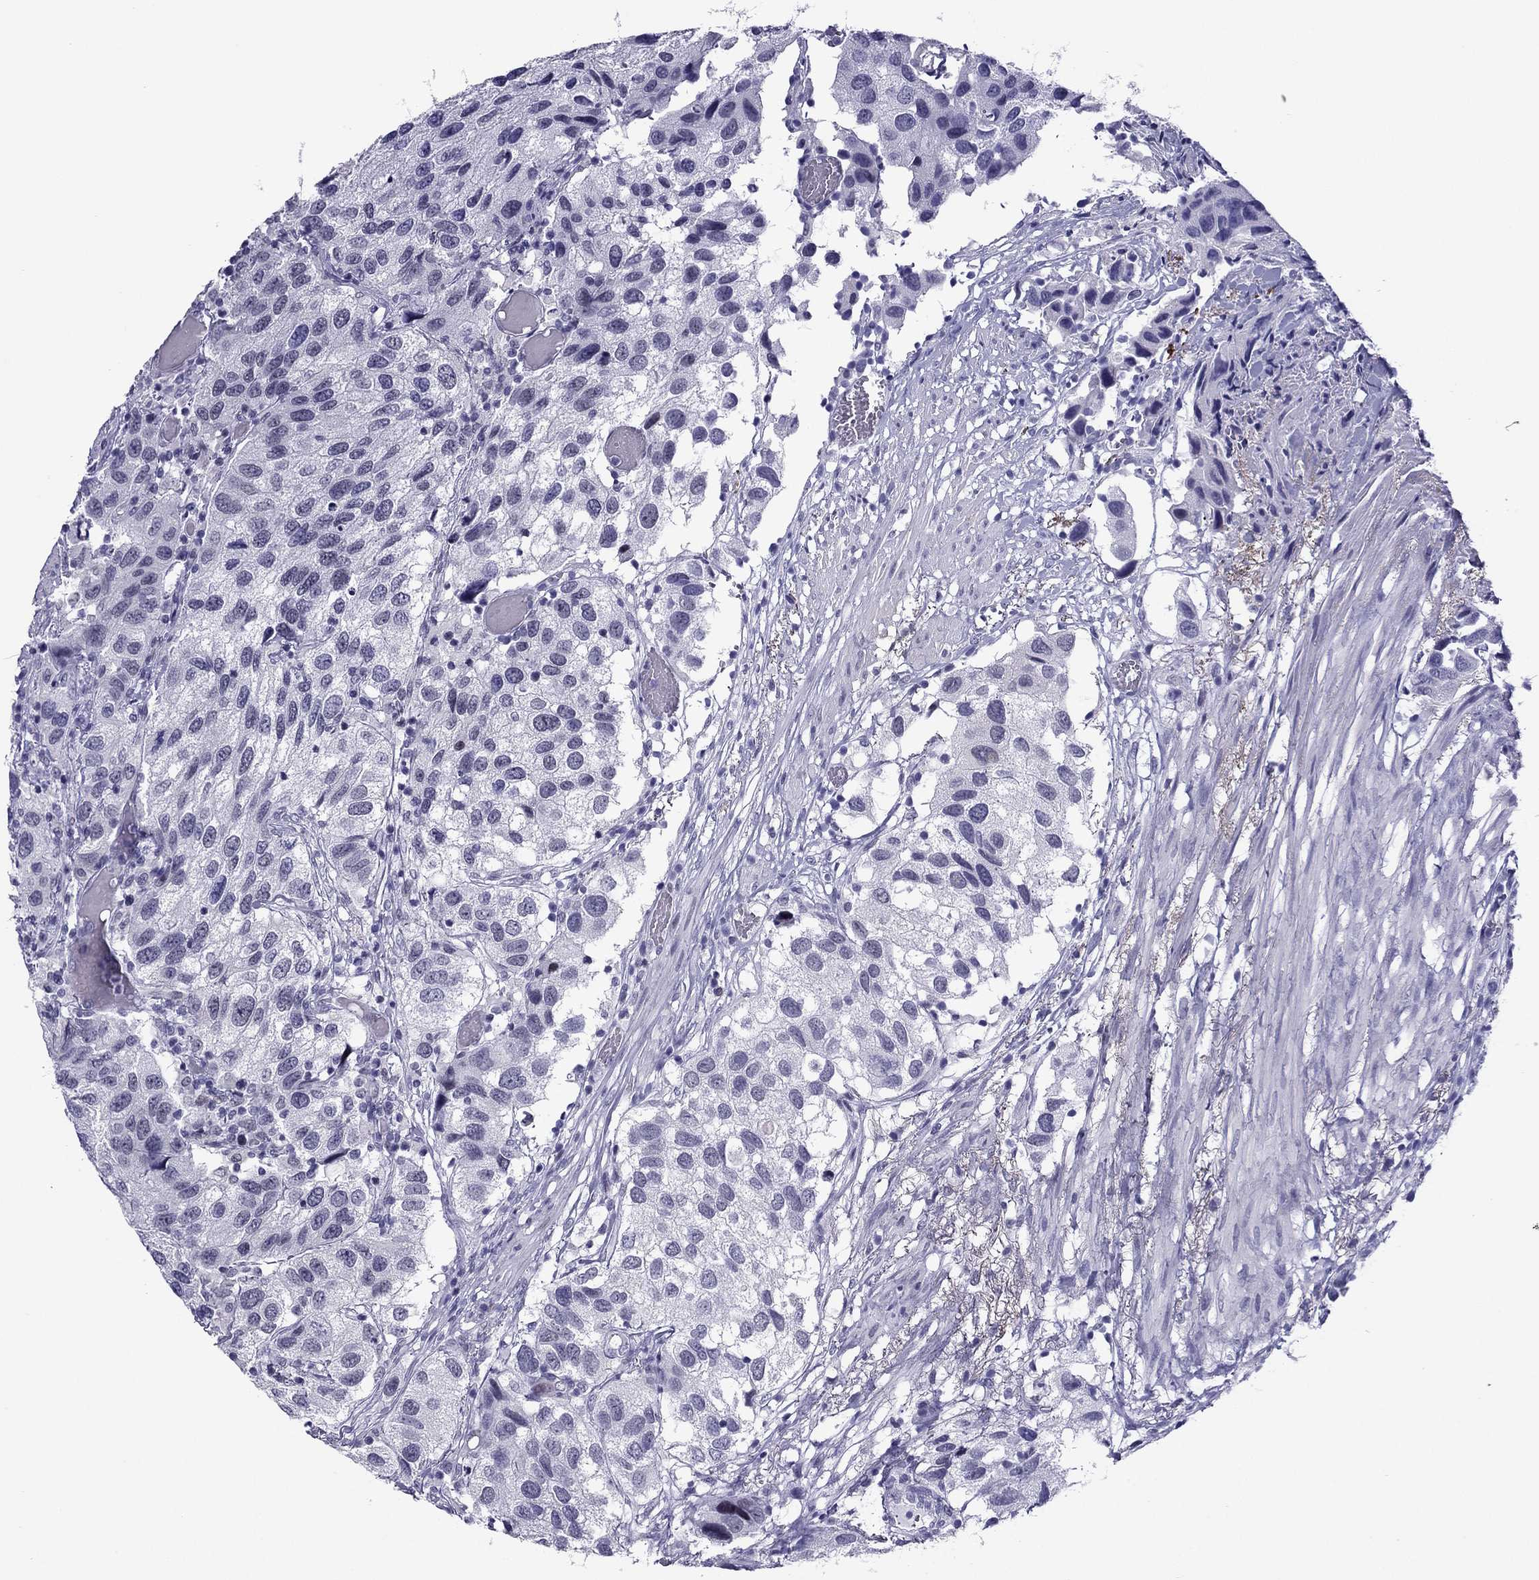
{"staining": {"intensity": "negative", "quantity": "none", "location": "none"}, "tissue": "urothelial cancer", "cell_type": "Tumor cells", "image_type": "cancer", "snomed": [{"axis": "morphology", "description": "Urothelial carcinoma, High grade"}, {"axis": "topography", "description": "Urinary bladder"}], "caption": "Urothelial cancer was stained to show a protein in brown. There is no significant staining in tumor cells.", "gene": "MYLK3", "patient": {"sex": "male", "age": 79}}